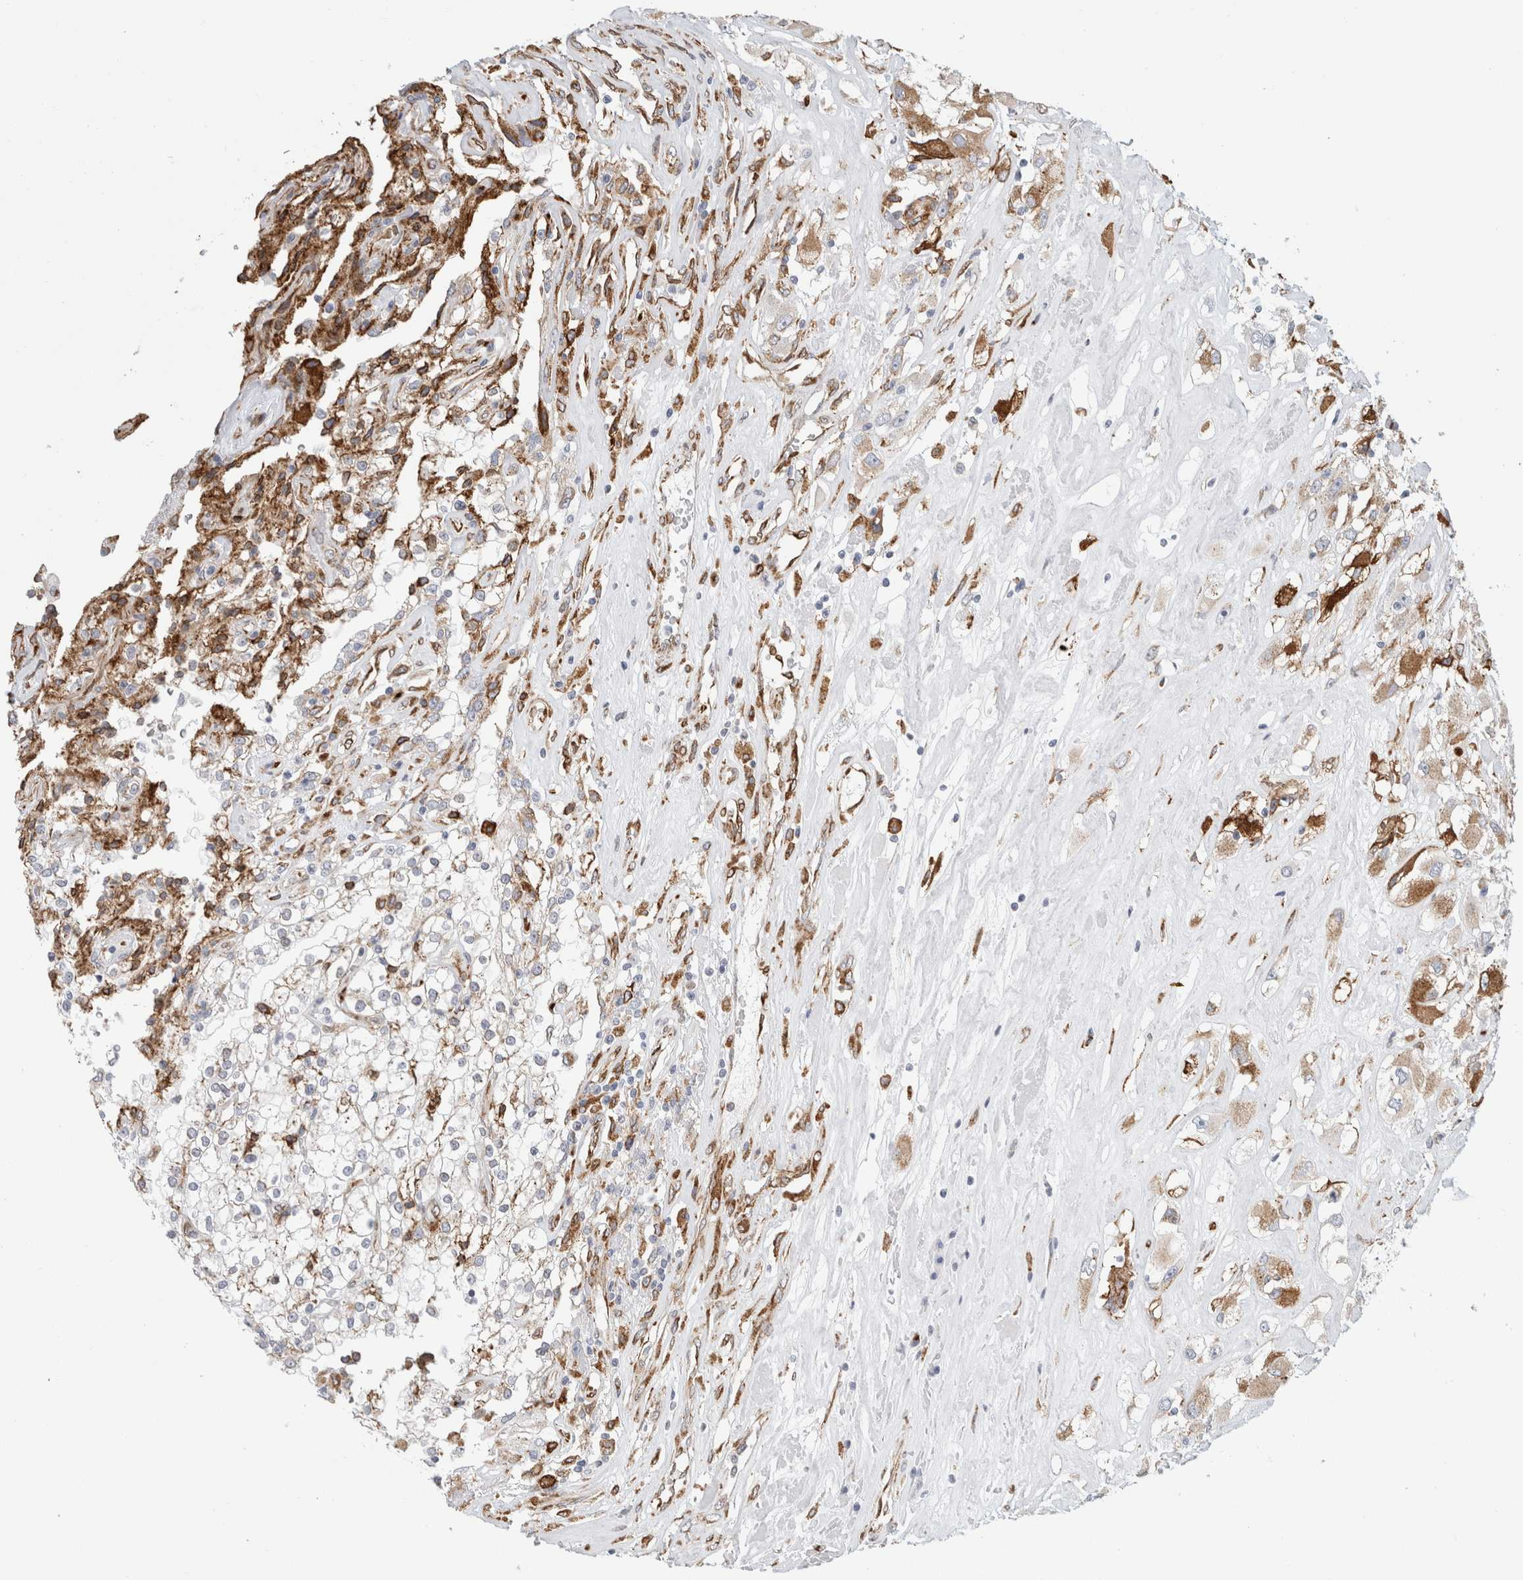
{"staining": {"intensity": "moderate", "quantity": "25%-75%", "location": "cytoplasmic/membranous"}, "tissue": "renal cancer", "cell_type": "Tumor cells", "image_type": "cancer", "snomed": [{"axis": "morphology", "description": "Adenocarcinoma, NOS"}, {"axis": "topography", "description": "Kidney"}], "caption": "The histopathology image demonstrates immunohistochemical staining of renal adenocarcinoma. There is moderate cytoplasmic/membranous expression is identified in approximately 25%-75% of tumor cells.", "gene": "MCFD2", "patient": {"sex": "female", "age": 52}}